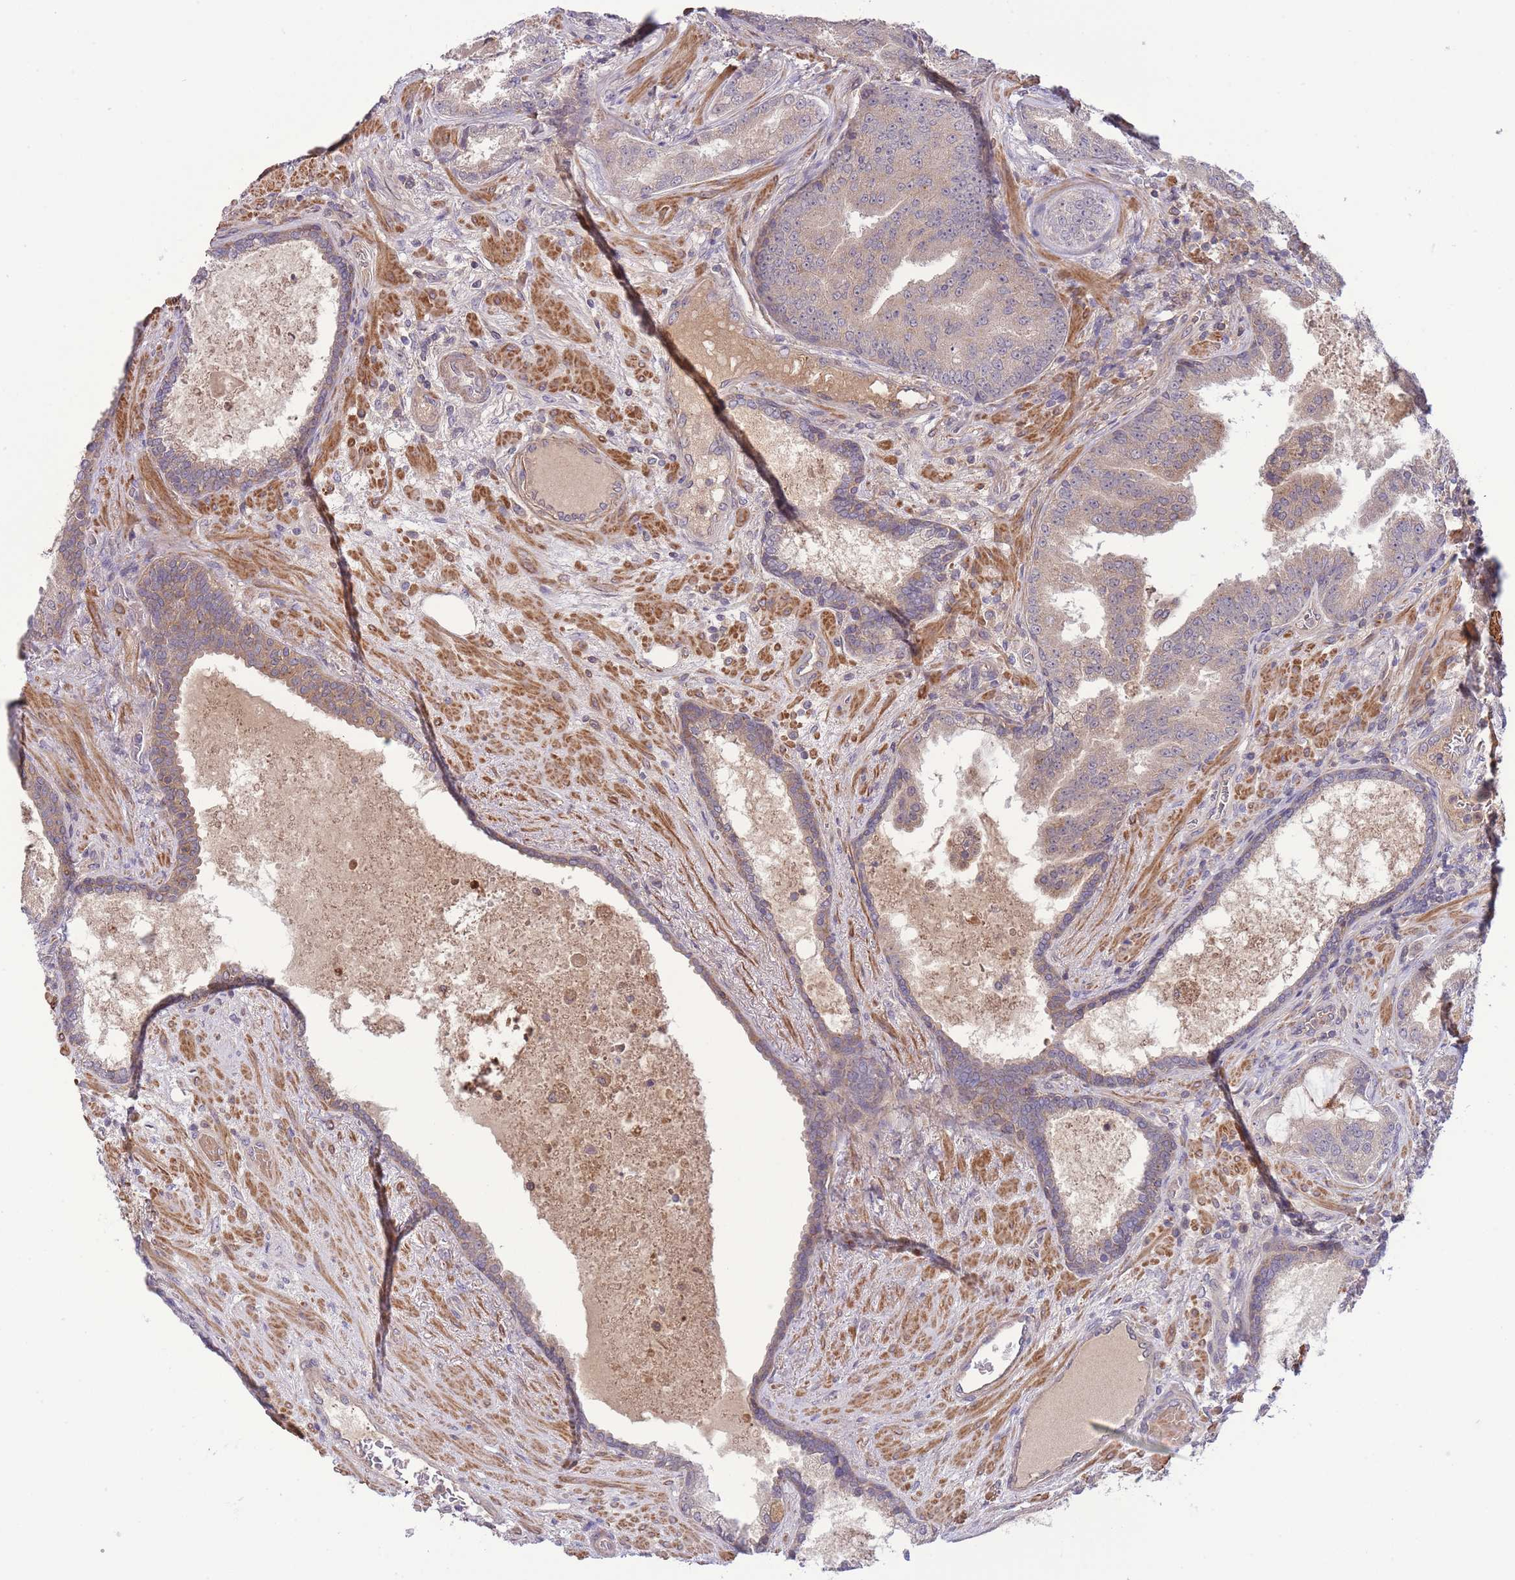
{"staining": {"intensity": "weak", "quantity": "<25%", "location": "cytoplasmic/membranous"}, "tissue": "prostate cancer", "cell_type": "Tumor cells", "image_type": "cancer", "snomed": [{"axis": "morphology", "description": "Adenocarcinoma, High grade"}, {"axis": "topography", "description": "Prostate"}], "caption": "IHC of human adenocarcinoma (high-grade) (prostate) reveals no staining in tumor cells.", "gene": "ZNF304", "patient": {"sex": "male", "age": 68}}